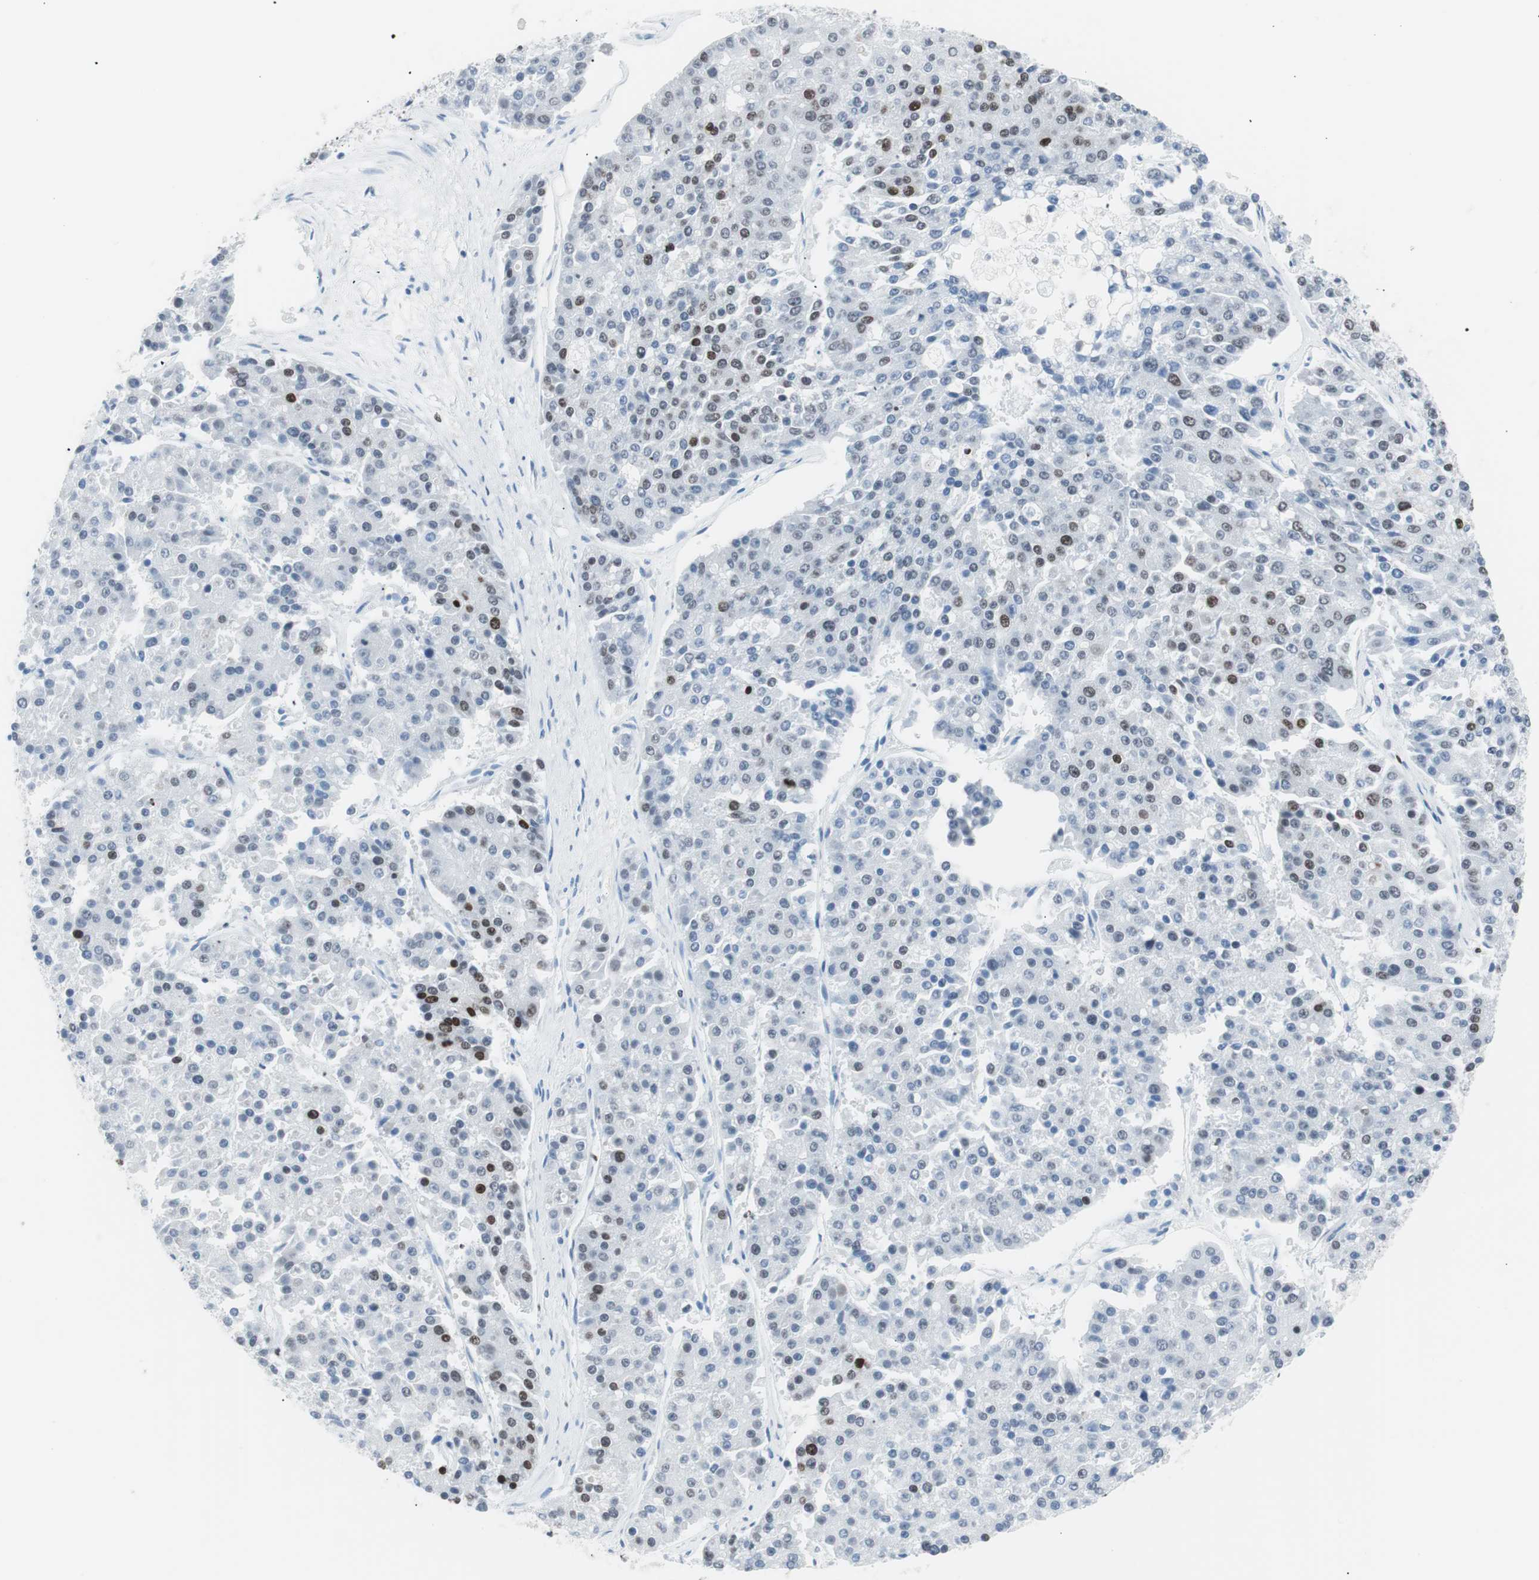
{"staining": {"intensity": "weak", "quantity": "<25%", "location": "nuclear"}, "tissue": "pancreatic cancer", "cell_type": "Tumor cells", "image_type": "cancer", "snomed": [{"axis": "morphology", "description": "Adenocarcinoma, NOS"}, {"axis": "topography", "description": "Pancreas"}], "caption": "There is no significant positivity in tumor cells of pancreatic adenocarcinoma.", "gene": "CEBPB", "patient": {"sex": "male", "age": 50}}